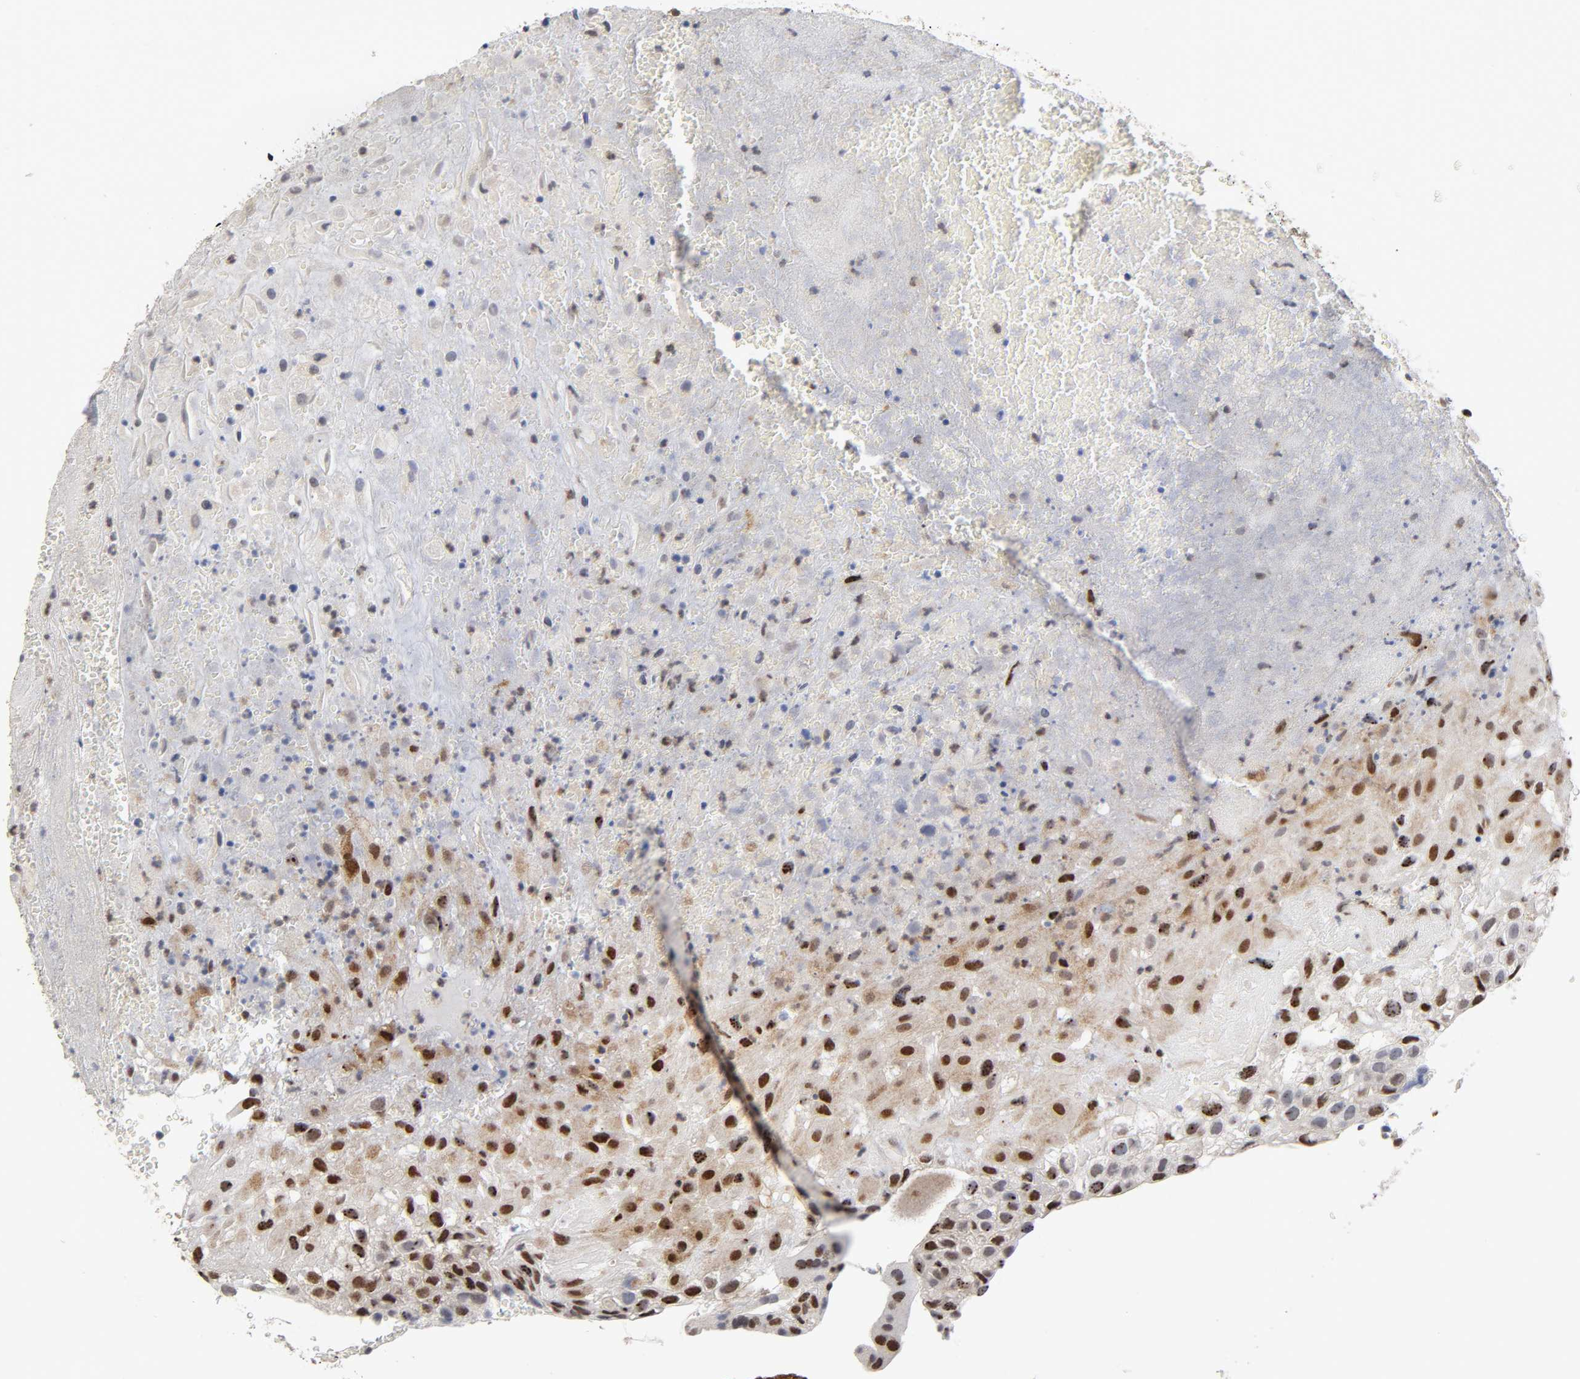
{"staining": {"intensity": "strong", "quantity": ">75%", "location": "cytoplasmic/membranous,nuclear"}, "tissue": "placenta", "cell_type": "Decidual cells", "image_type": "normal", "snomed": [{"axis": "morphology", "description": "Normal tissue, NOS"}, {"axis": "topography", "description": "Placenta"}], "caption": "About >75% of decidual cells in benign placenta show strong cytoplasmic/membranous,nuclear protein staining as visualized by brown immunohistochemical staining.", "gene": "STK38", "patient": {"sex": "female", "age": 19}}